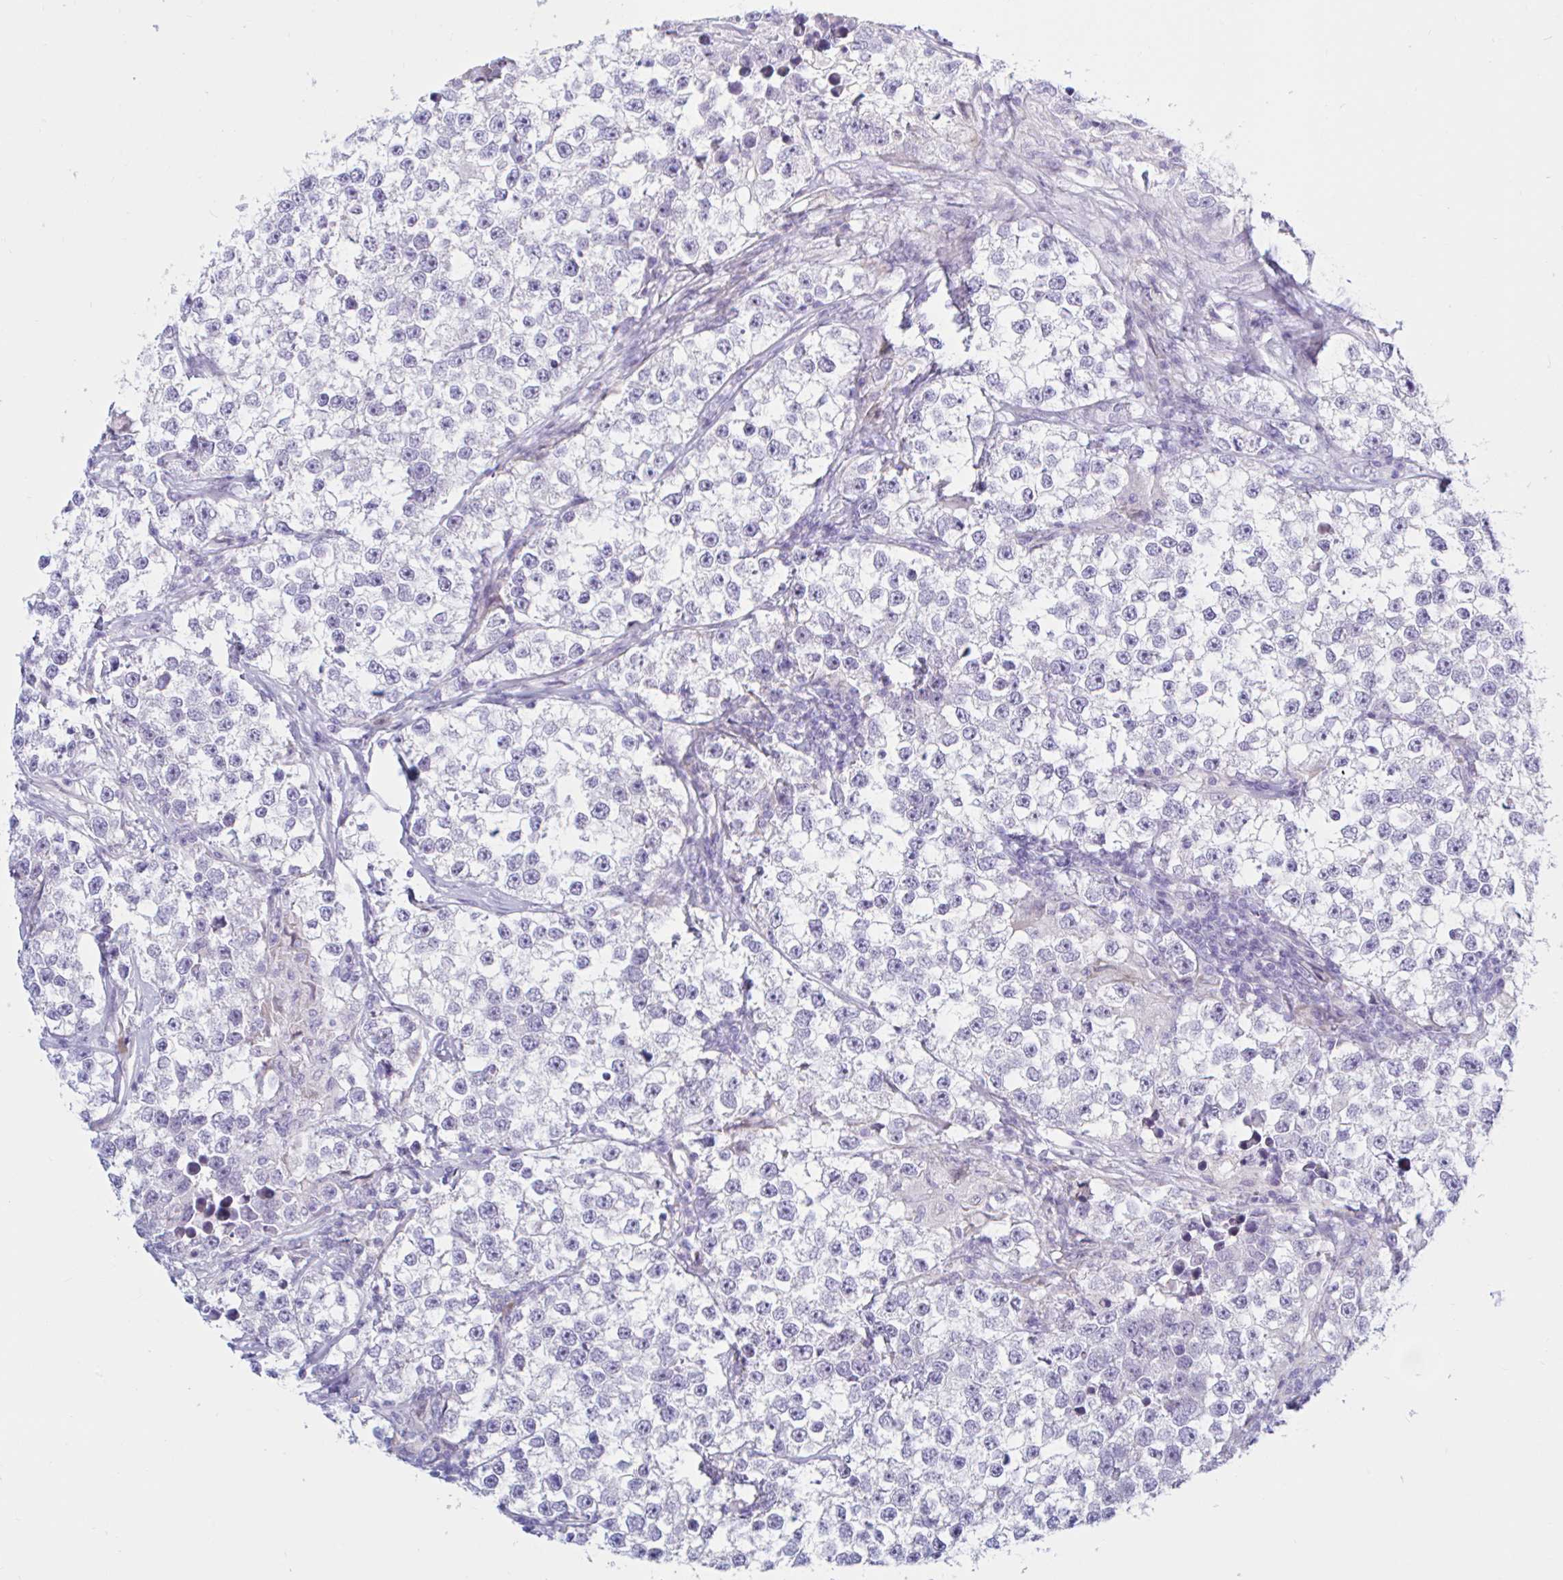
{"staining": {"intensity": "negative", "quantity": "none", "location": "none"}, "tissue": "testis cancer", "cell_type": "Tumor cells", "image_type": "cancer", "snomed": [{"axis": "morphology", "description": "Seminoma, NOS"}, {"axis": "topography", "description": "Testis"}], "caption": "This is an immunohistochemistry (IHC) histopathology image of testis cancer. There is no positivity in tumor cells.", "gene": "NBPF3", "patient": {"sex": "male", "age": 46}}